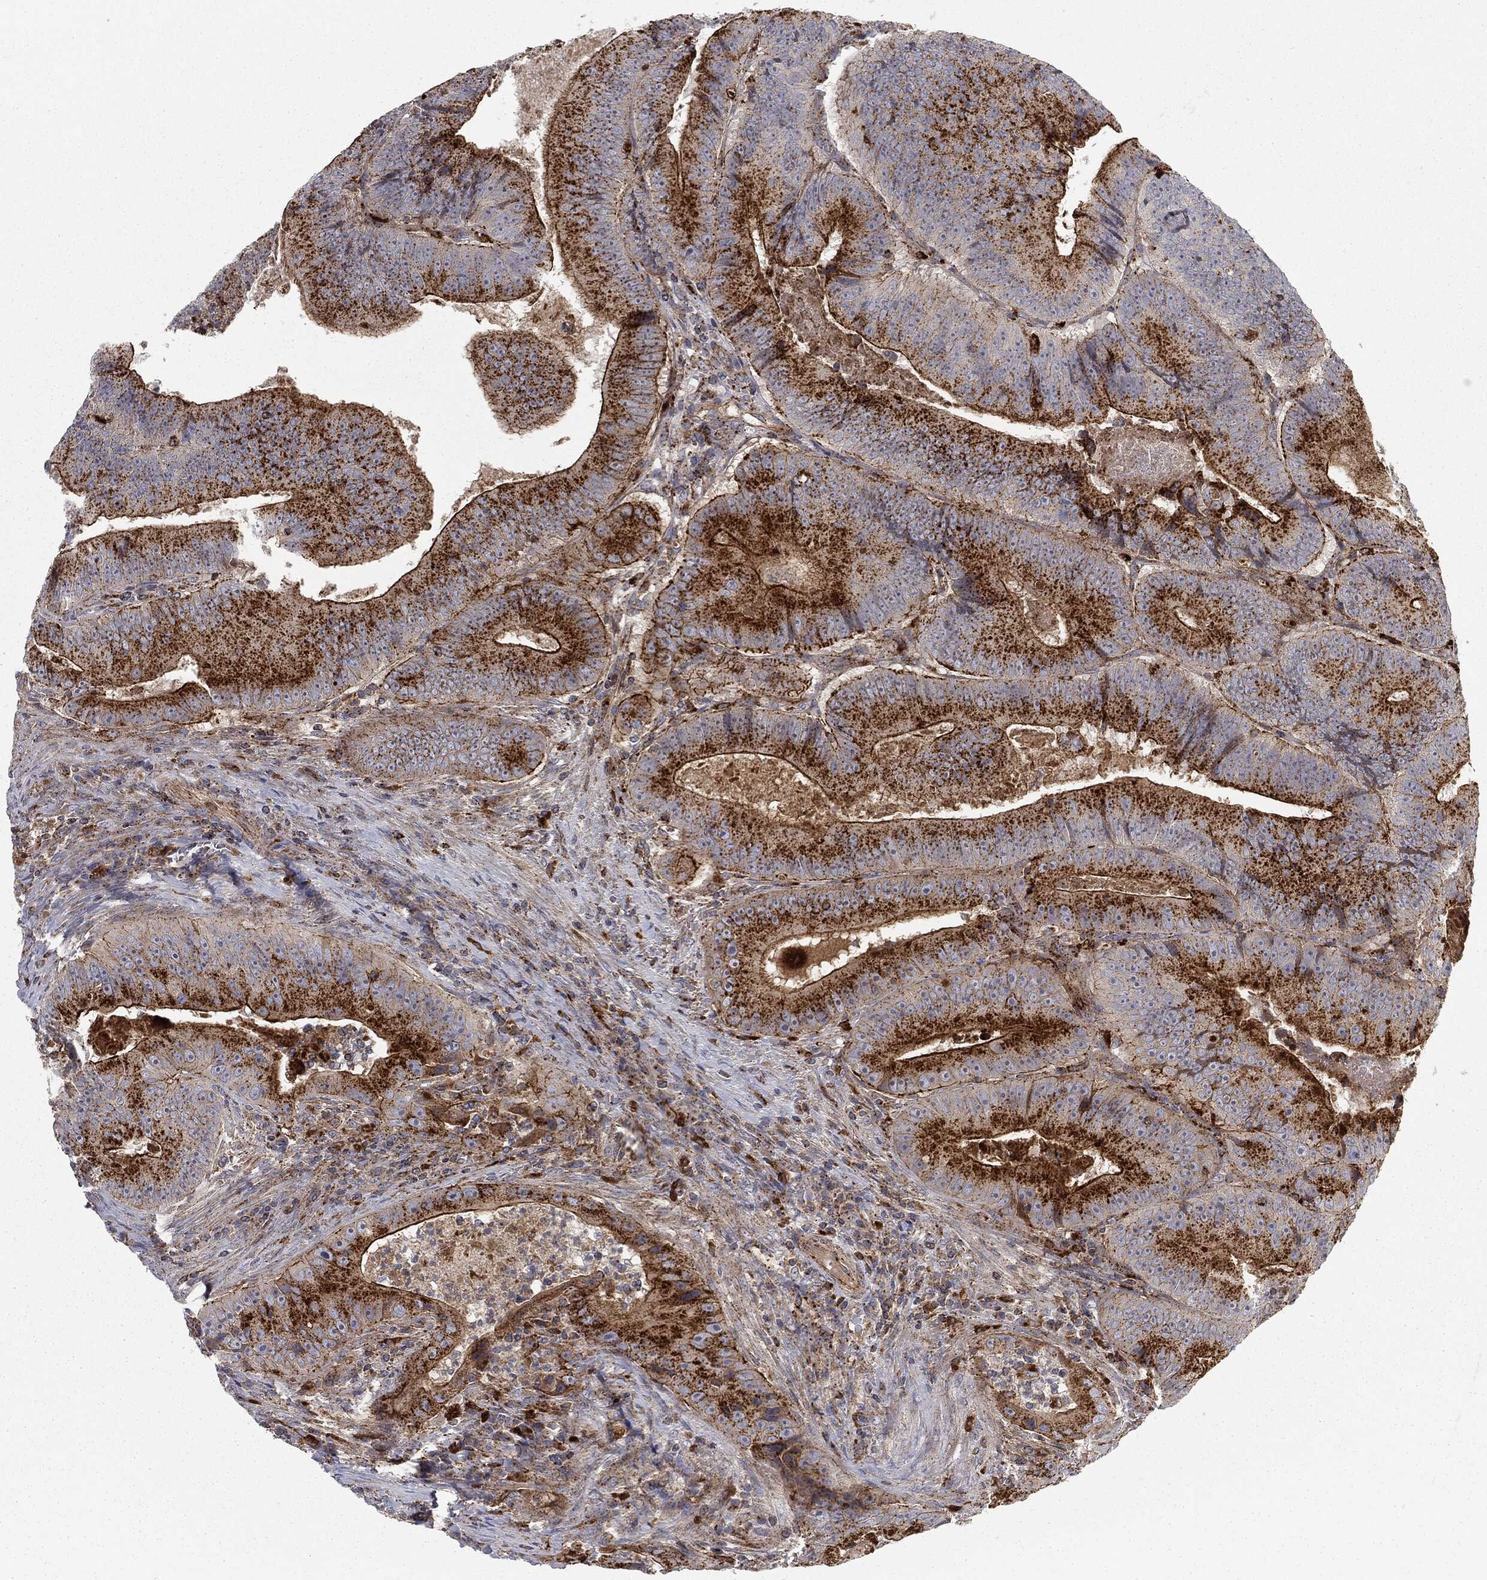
{"staining": {"intensity": "strong", "quantity": "25%-75%", "location": "cytoplasmic/membranous"}, "tissue": "colorectal cancer", "cell_type": "Tumor cells", "image_type": "cancer", "snomed": [{"axis": "morphology", "description": "Adenocarcinoma, NOS"}, {"axis": "topography", "description": "Colon"}], "caption": "A brown stain labels strong cytoplasmic/membranous positivity of a protein in human colorectal adenocarcinoma tumor cells. The protein is stained brown, and the nuclei are stained in blue (DAB (3,3'-diaminobenzidine) IHC with brightfield microscopy, high magnification).", "gene": "CTSA", "patient": {"sex": "female", "age": 86}}